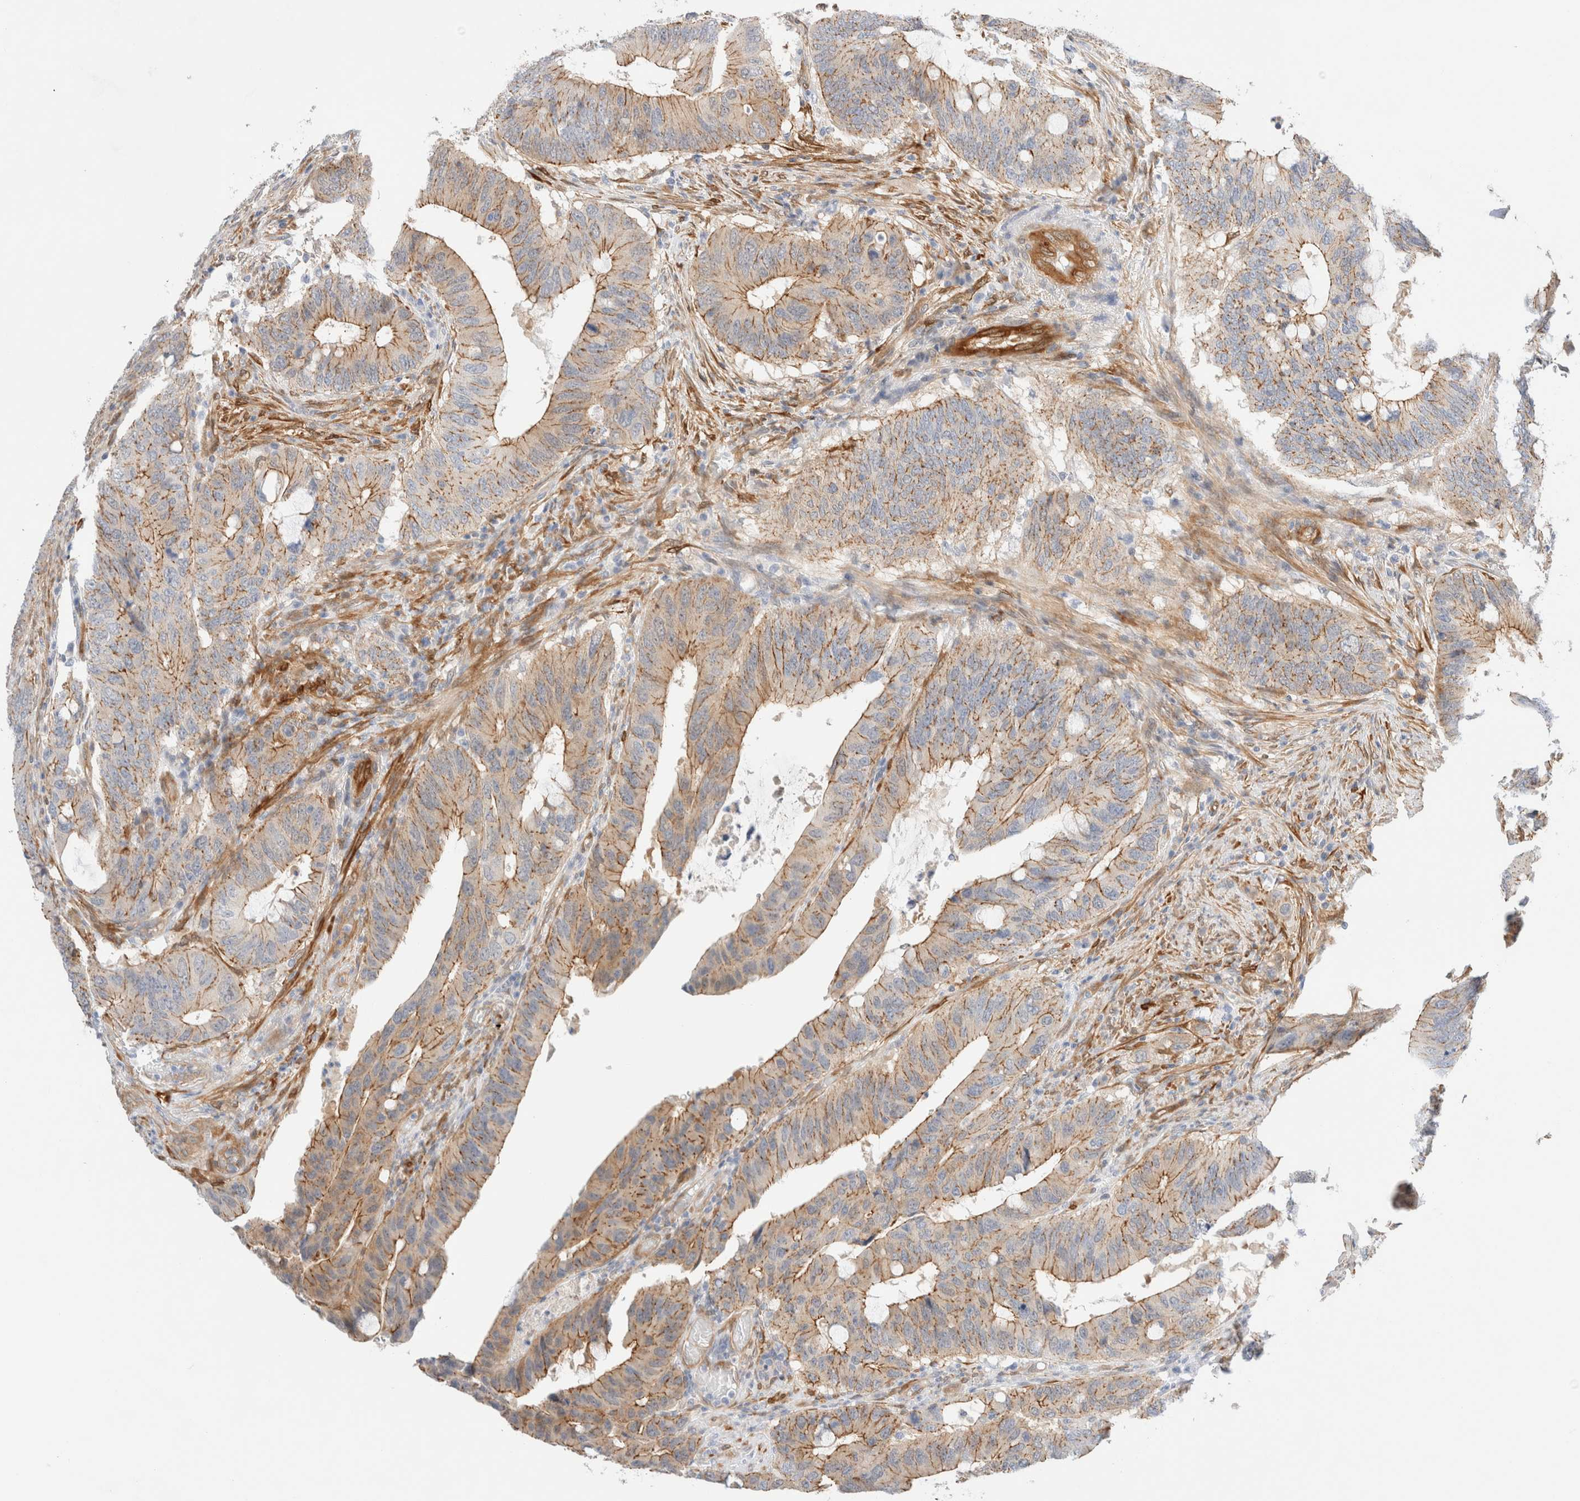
{"staining": {"intensity": "moderate", "quantity": "25%-75%", "location": "cytoplasmic/membranous"}, "tissue": "colorectal cancer", "cell_type": "Tumor cells", "image_type": "cancer", "snomed": [{"axis": "morphology", "description": "Adenocarcinoma, NOS"}, {"axis": "topography", "description": "Colon"}], "caption": "Protein positivity by immunohistochemistry demonstrates moderate cytoplasmic/membranous expression in about 25%-75% of tumor cells in adenocarcinoma (colorectal).", "gene": "LMCD1", "patient": {"sex": "male", "age": 71}}